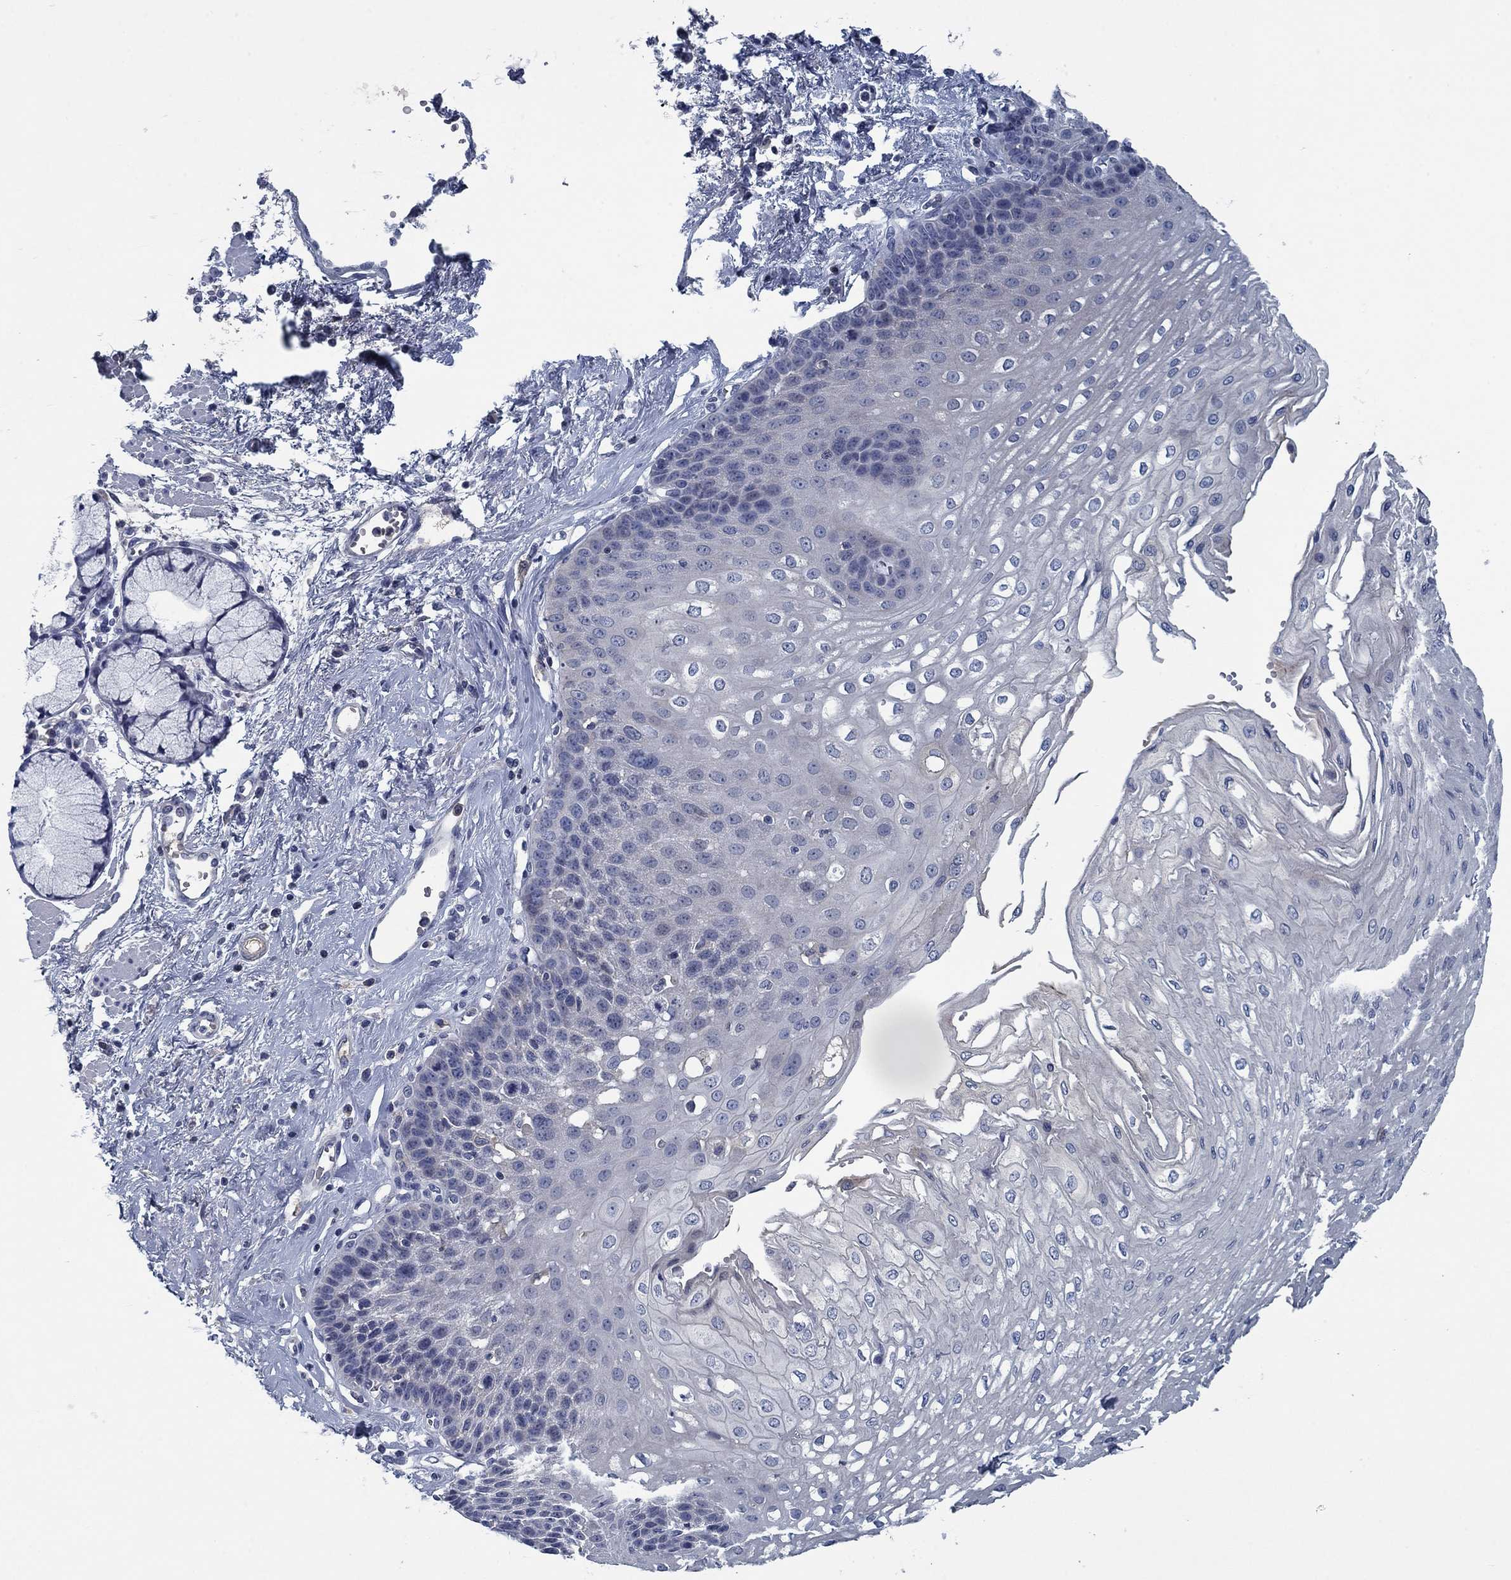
{"staining": {"intensity": "negative", "quantity": "none", "location": "none"}, "tissue": "esophagus", "cell_type": "Squamous epithelial cells", "image_type": "normal", "snomed": [{"axis": "morphology", "description": "Normal tissue, NOS"}, {"axis": "topography", "description": "Esophagus"}], "caption": "Immunohistochemistry histopathology image of benign esophagus stained for a protein (brown), which demonstrates no expression in squamous epithelial cells. The staining was performed using DAB (3,3'-diaminobenzidine) to visualize the protein expression in brown, while the nuclei were stained in blue with hematoxylin (Magnification: 20x).", "gene": "PNMA8A", "patient": {"sex": "female", "age": 62}}